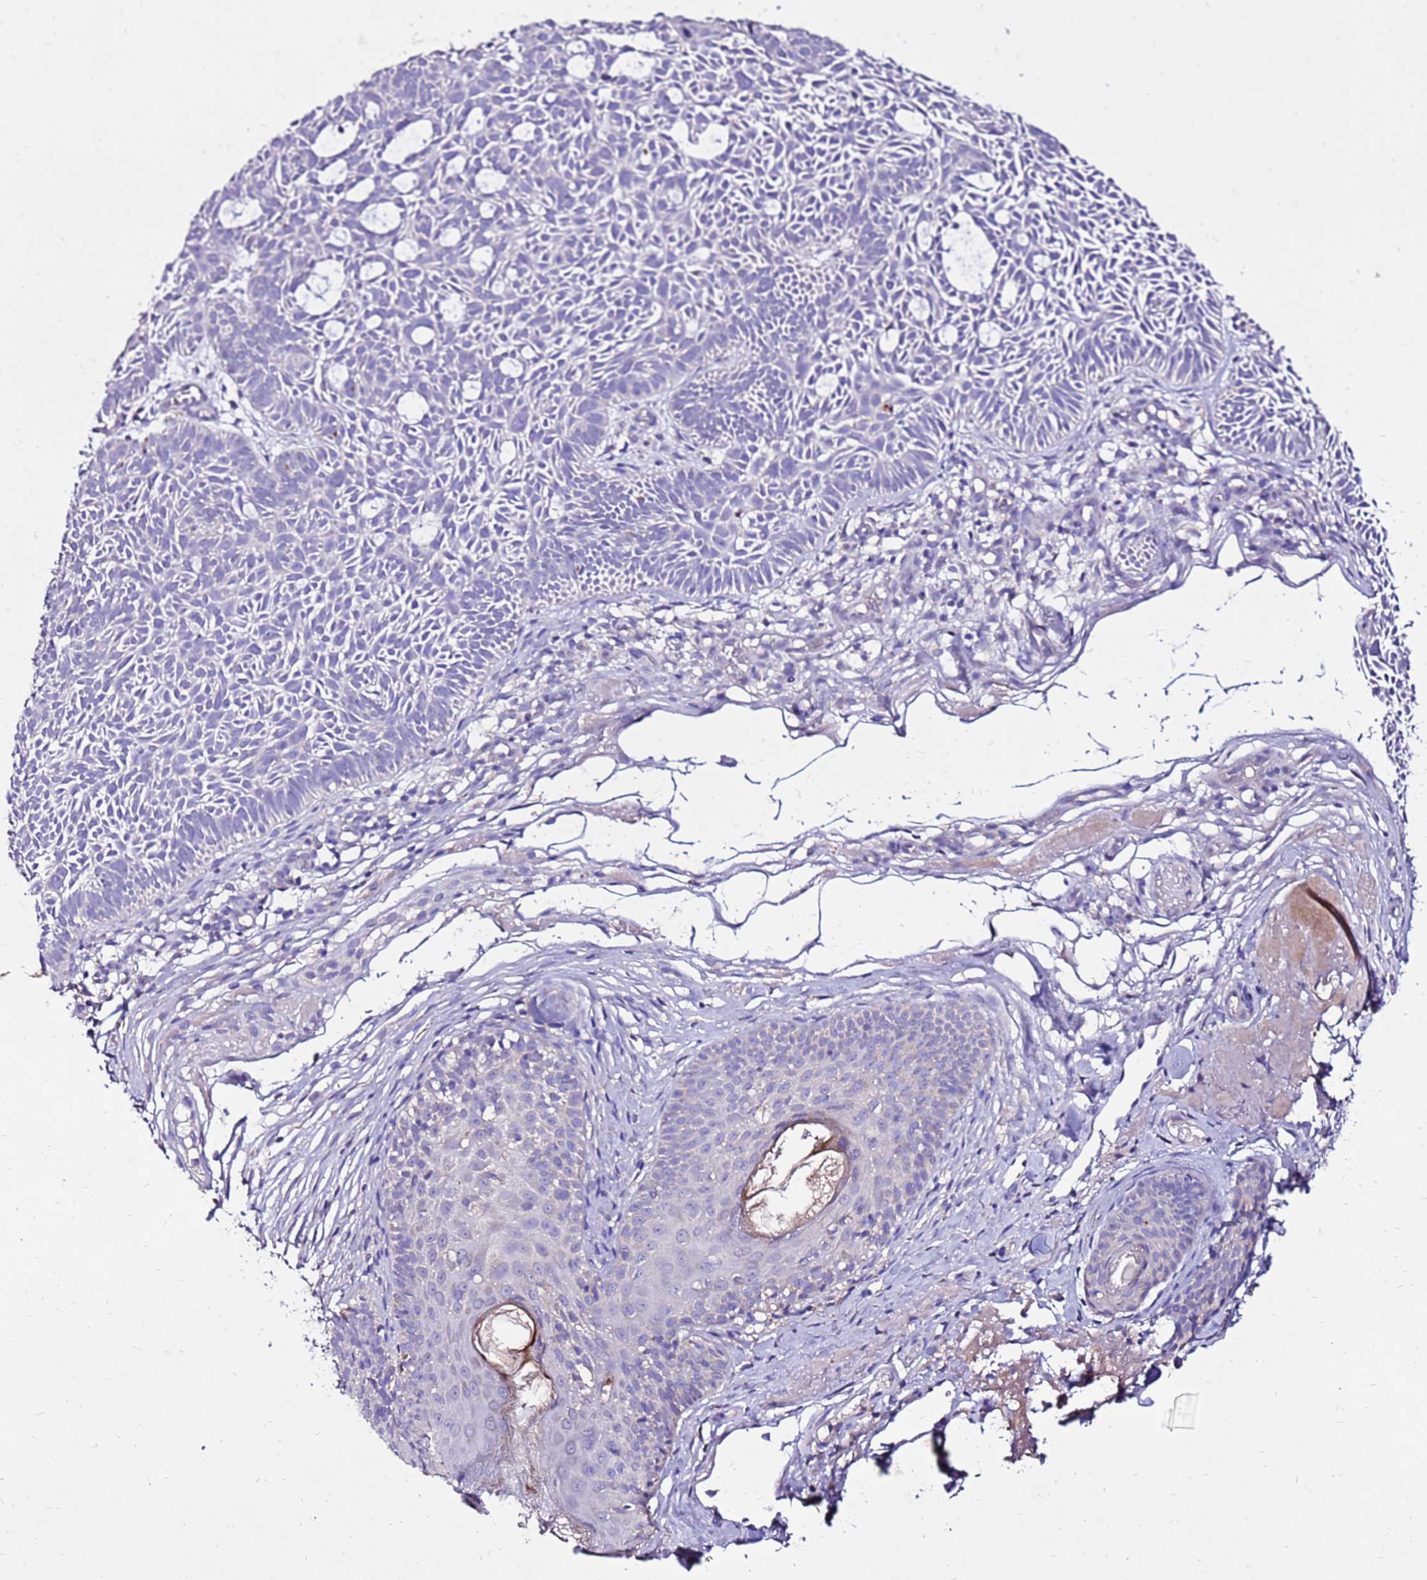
{"staining": {"intensity": "negative", "quantity": "none", "location": "none"}, "tissue": "skin cancer", "cell_type": "Tumor cells", "image_type": "cancer", "snomed": [{"axis": "morphology", "description": "Basal cell carcinoma"}, {"axis": "topography", "description": "Skin"}], "caption": "The photomicrograph reveals no significant expression in tumor cells of skin cancer (basal cell carcinoma).", "gene": "TMEM106C", "patient": {"sex": "male", "age": 69}}